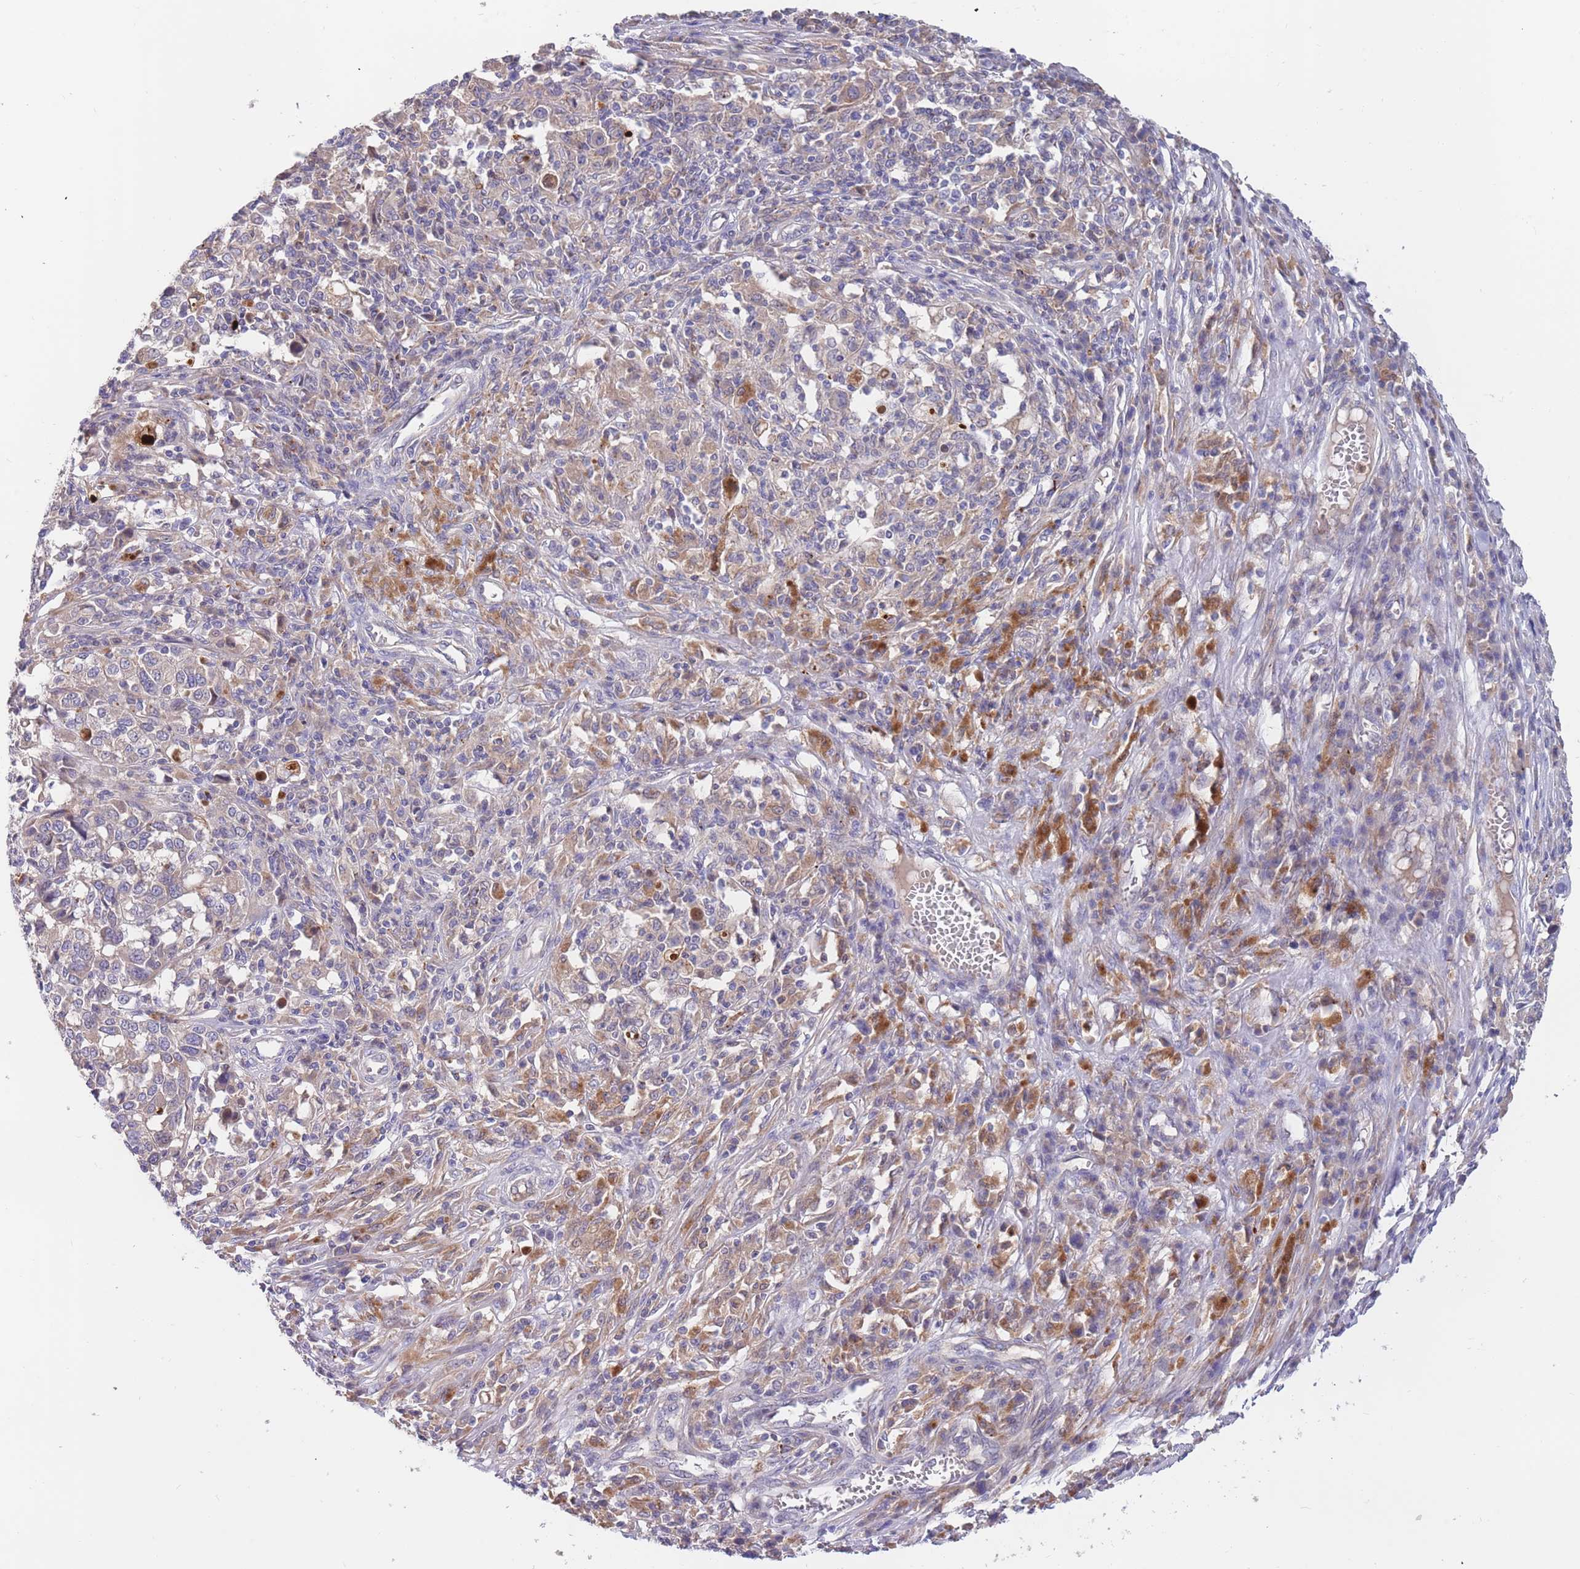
{"staining": {"intensity": "moderate", "quantity": "<25%", "location": "cytoplasmic/membranous"}, "tissue": "melanoma", "cell_type": "Tumor cells", "image_type": "cancer", "snomed": [{"axis": "morphology", "description": "Malignant melanoma, Metastatic site"}, {"axis": "topography", "description": "Lymph node"}], "caption": "DAB immunohistochemical staining of melanoma displays moderate cytoplasmic/membranous protein positivity in approximately <25% of tumor cells. (Stains: DAB (3,3'-diaminobenzidine) in brown, nuclei in blue, Microscopy: brightfield microscopy at high magnification).", "gene": "BORCS5", "patient": {"sex": "male", "age": 44}}